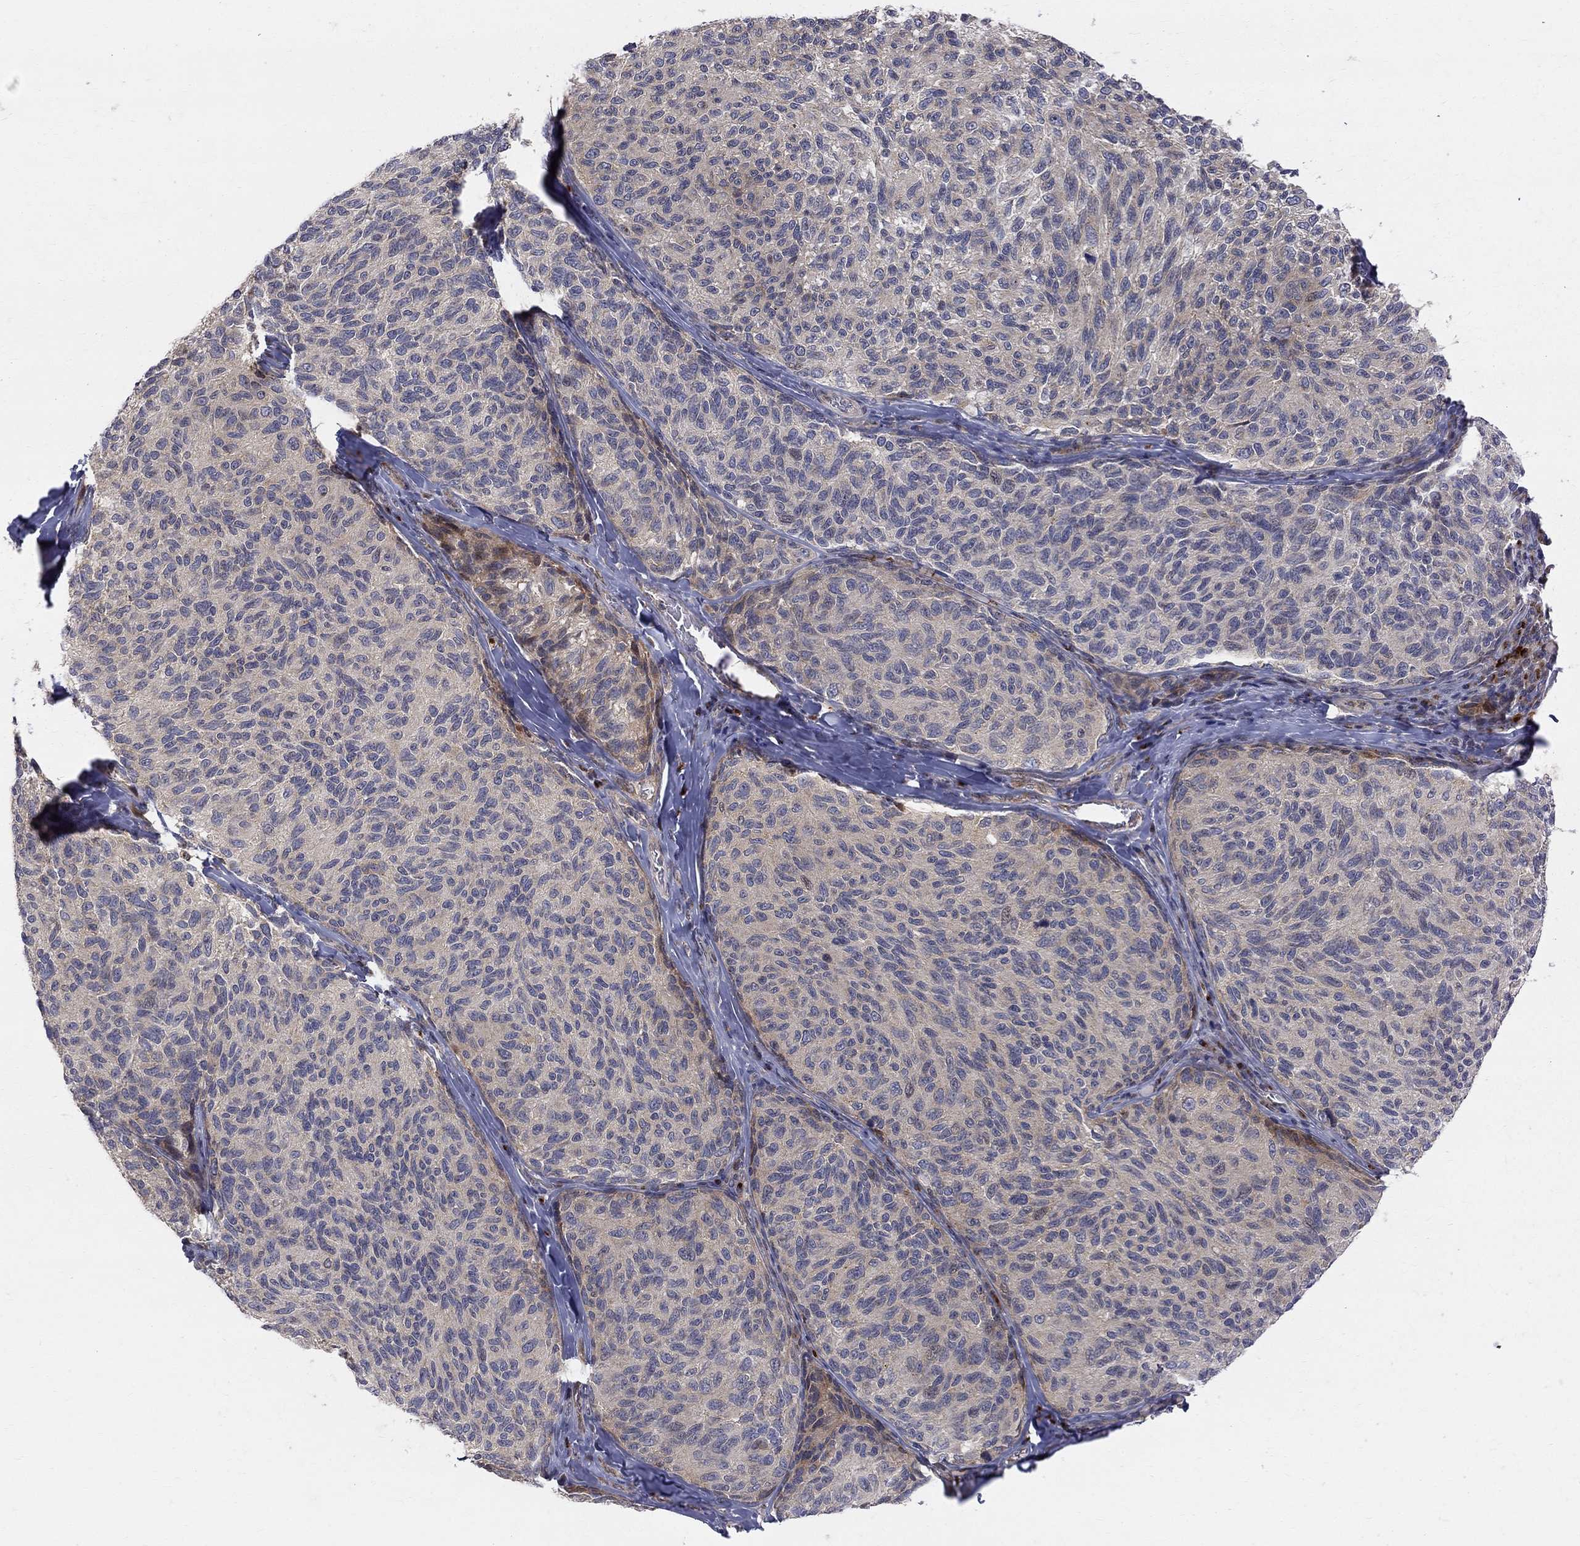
{"staining": {"intensity": "negative", "quantity": "none", "location": "none"}, "tissue": "melanoma", "cell_type": "Tumor cells", "image_type": "cancer", "snomed": [{"axis": "morphology", "description": "Malignant melanoma, NOS"}, {"axis": "topography", "description": "Skin"}], "caption": "High power microscopy image of an immunohistochemistry (IHC) image of malignant melanoma, revealing no significant staining in tumor cells. (DAB immunohistochemistry (IHC) visualized using brightfield microscopy, high magnification).", "gene": "WDR19", "patient": {"sex": "female", "age": 73}}